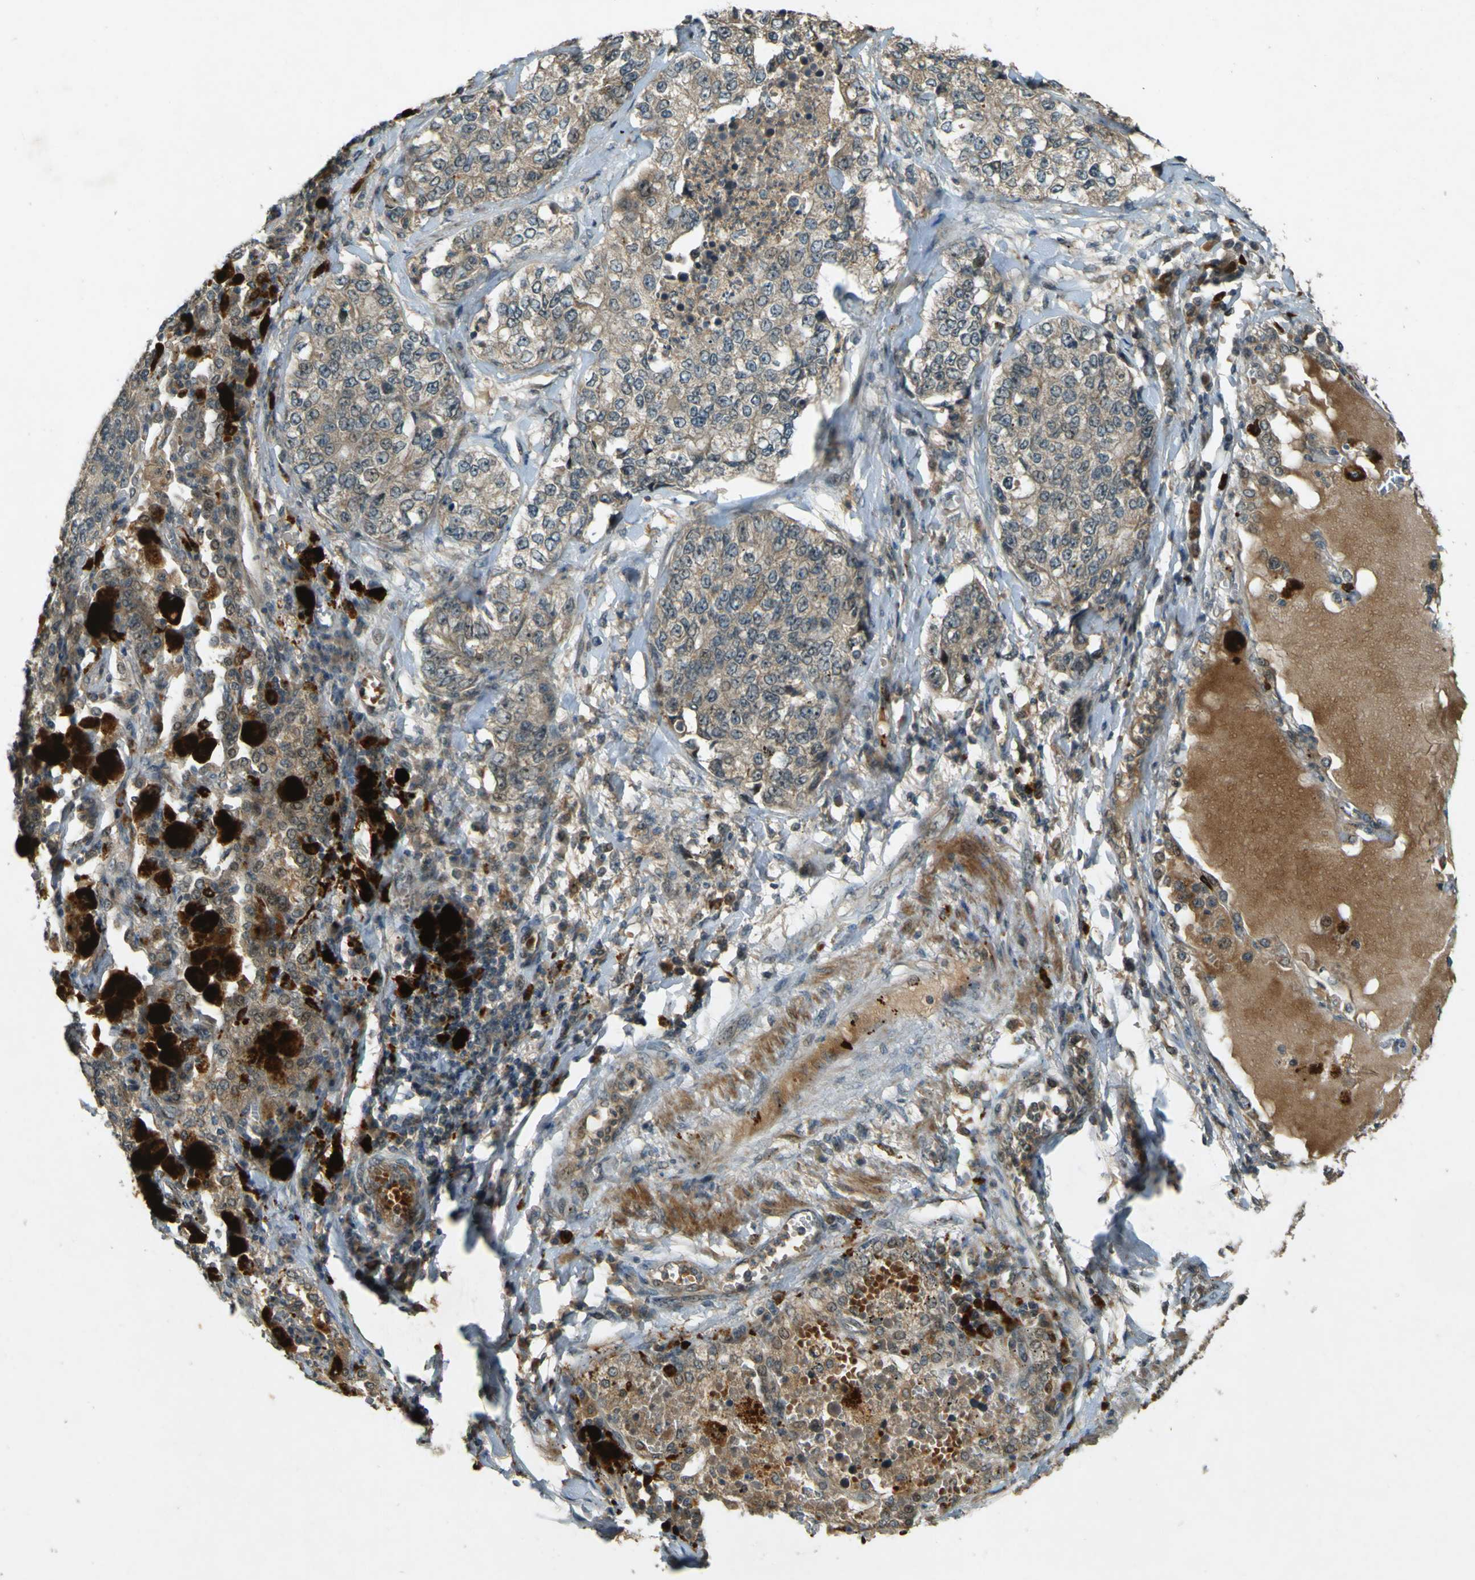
{"staining": {"intensity": "weak", "quantity": ">75%", "location": "cytoplasmic/membranous"}, "tissue": "lung cancer", "cell_type": "Tumor cells", "image_type": "cancer", "snomed": [{"axis": "morphology", "description": "Adenocarcinoma, NOS"}, {"axis": "topography", "description": "Lung"}], "caption": "Brown immunohistochemical staining in lung adenocarcinoma displays weak cytoplasmic/membranous staining in about >75% of tumor cells.", "gene": "MPDZ", "patient": {"sex": "male", "age": 49}}